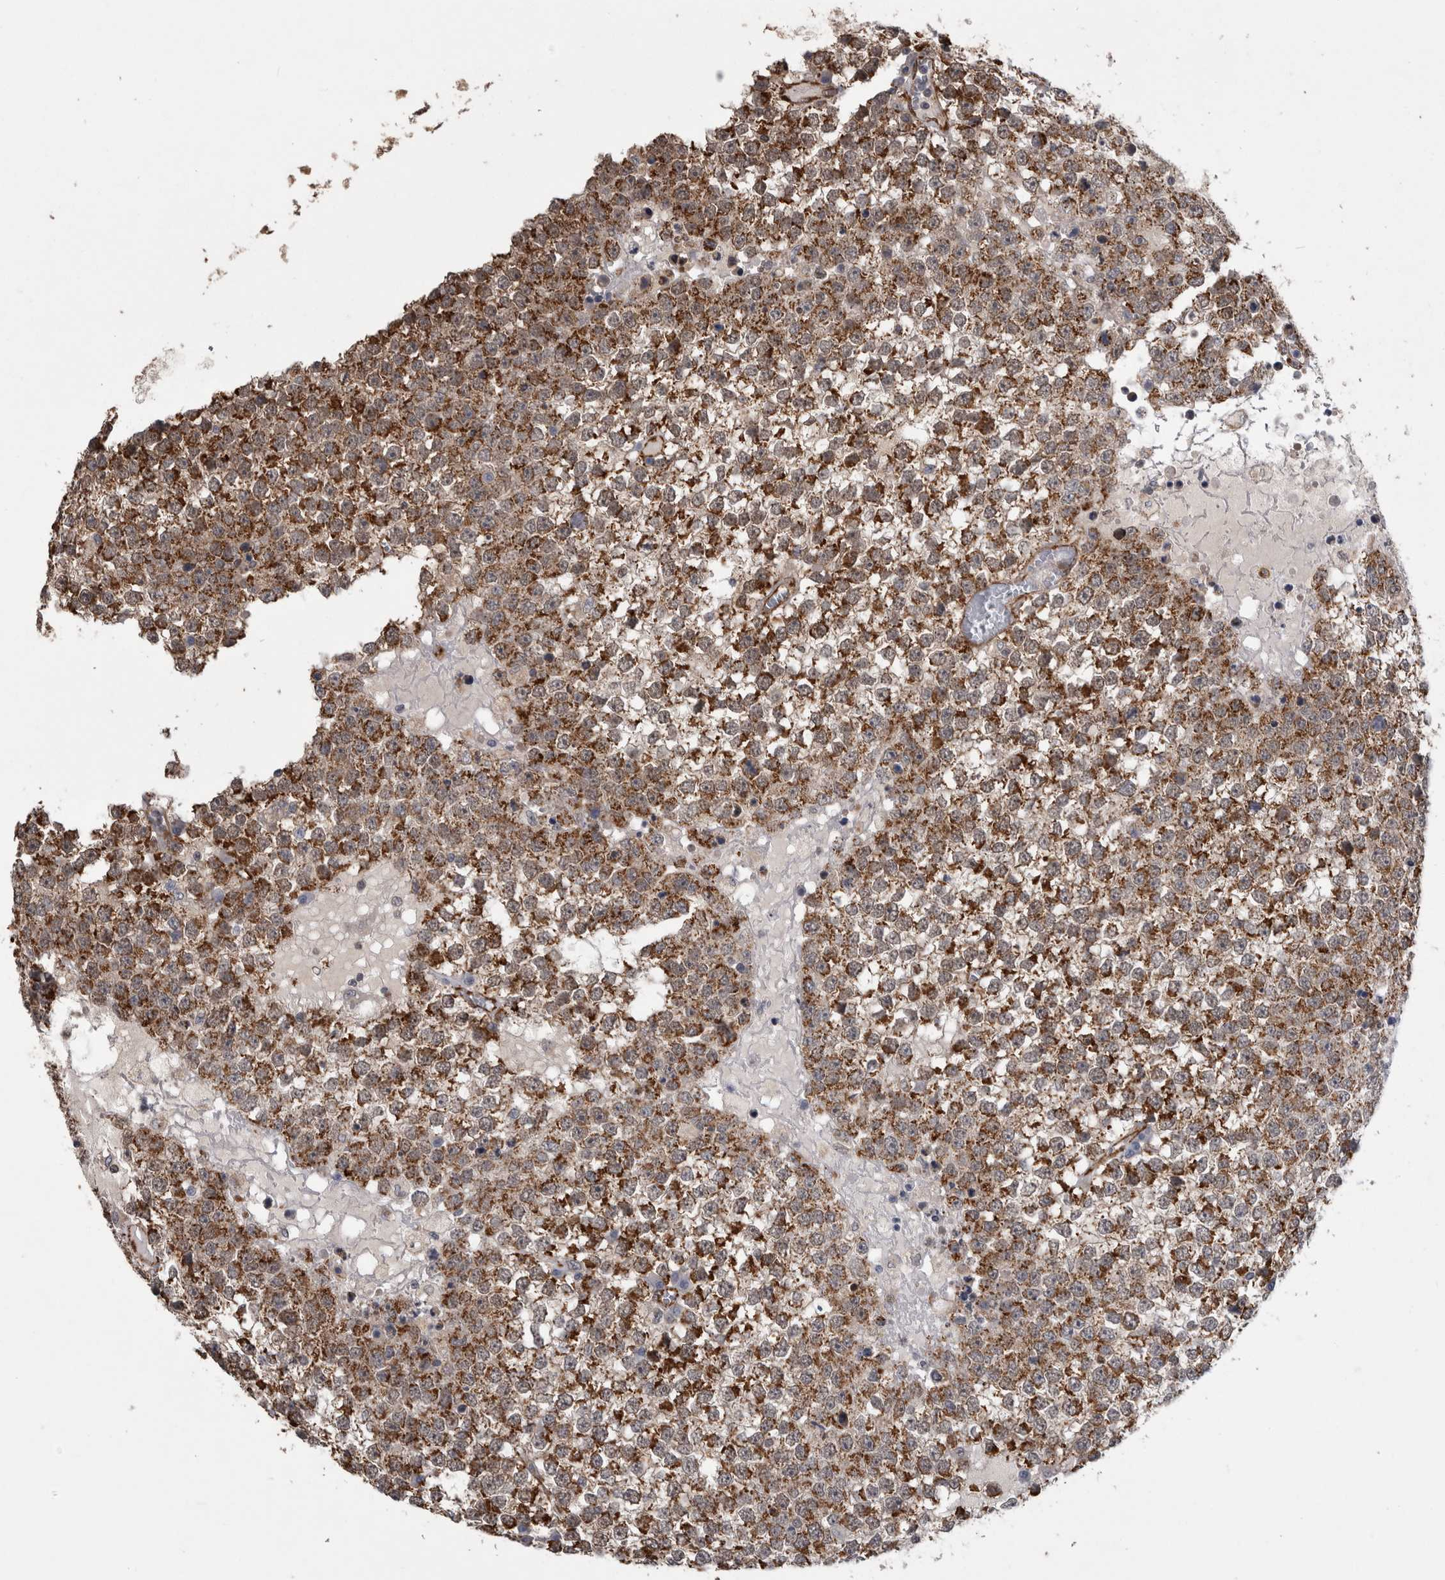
{"staining": {"intensity": "strong", "quantity": ">75%", "location": "cytoplasmic/membranous"}, "tissue": "testis cancer", "cell_type": "Tumor cells", "image_type": "cancer", "snomed": [{"axis": "morphology", "description": "Seminoma, NOS"}, {"axis": "topography", "description": "Testis"}], "caption": "Protein expression analysis of human testis seminoma reveals strong cytoplasmic/membranous expression in about >75% of tumor cells.", "gene": "ACOT7", "patient": {"sex": "male", "age": 65}}